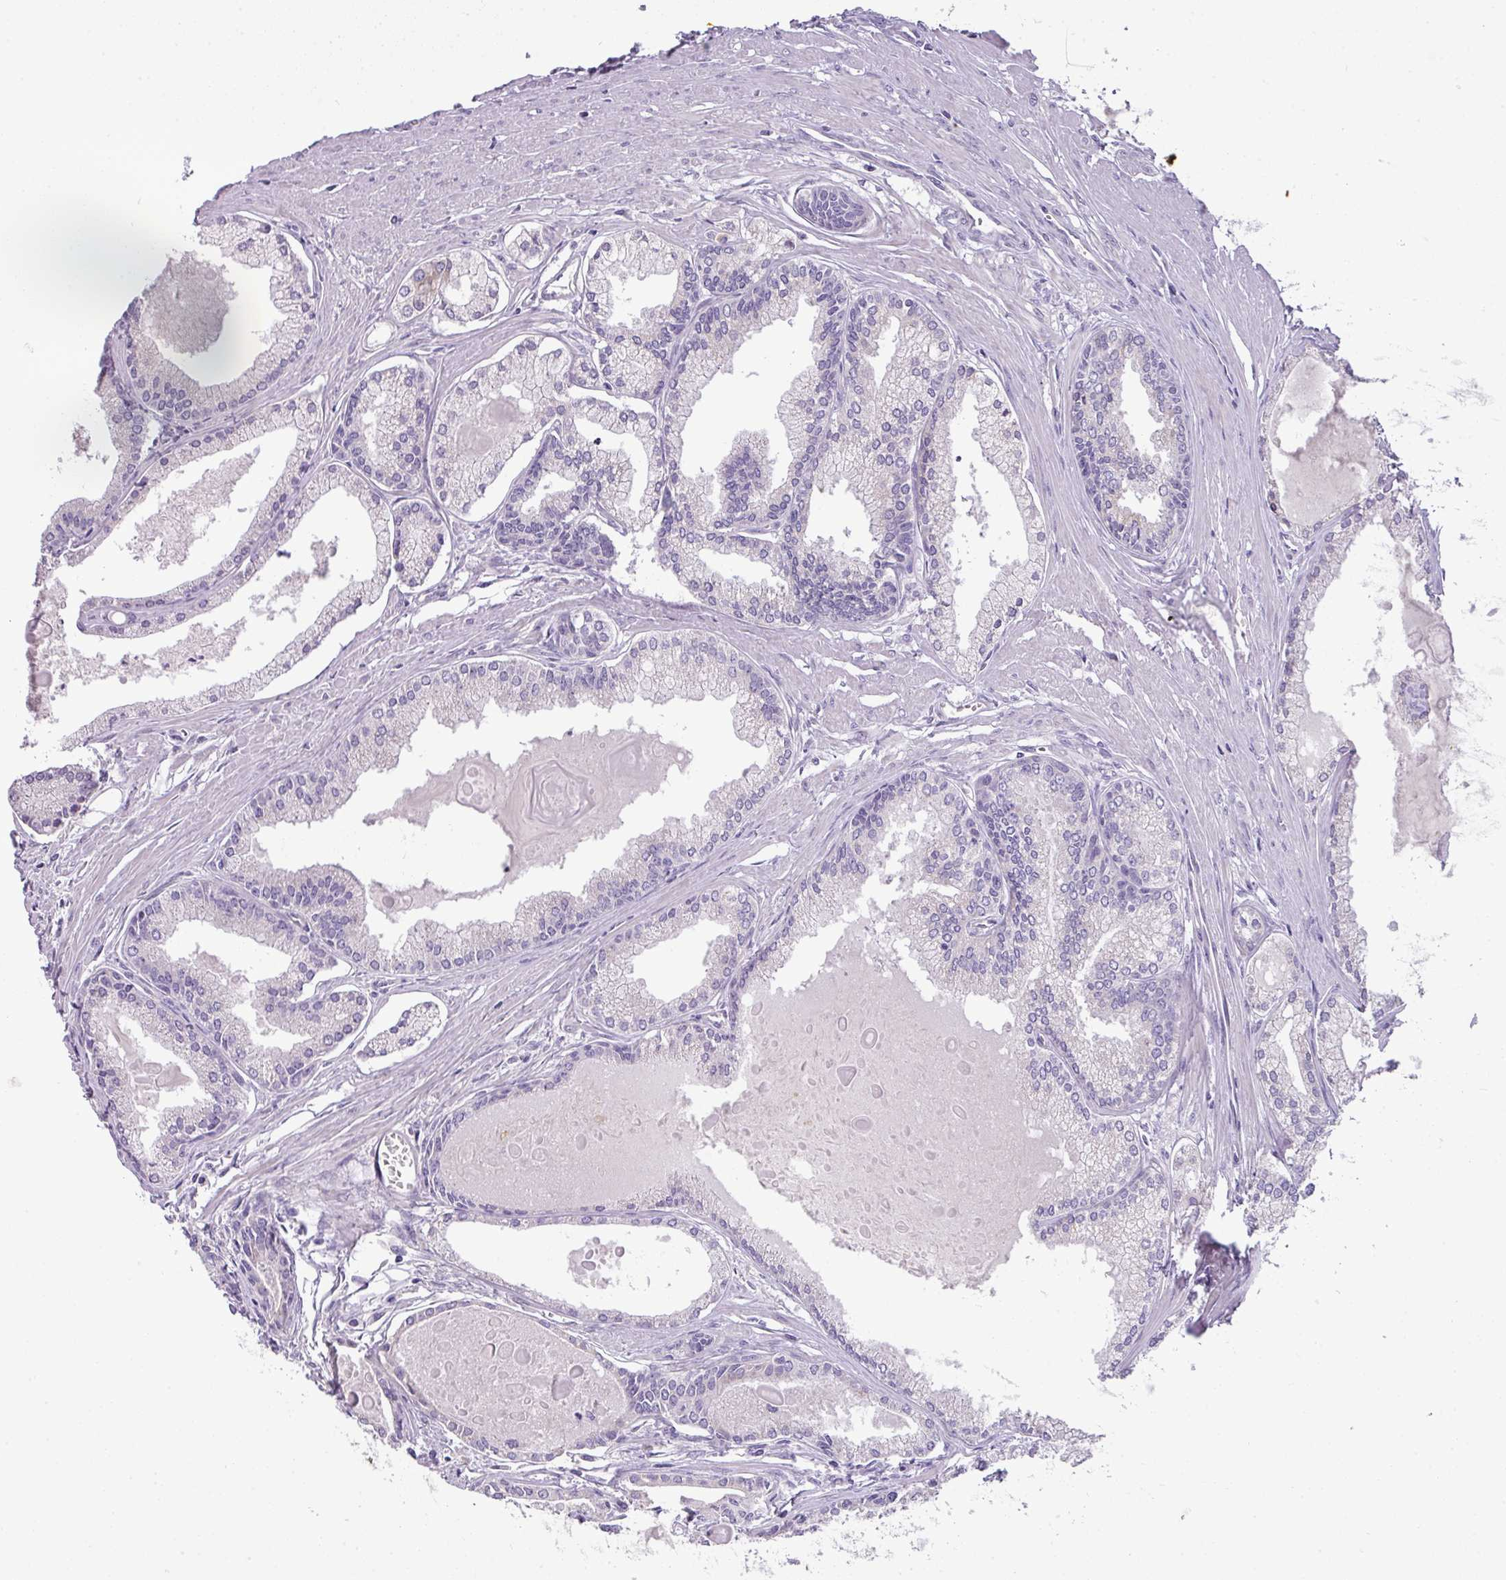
{"staining": {"intensity": "negative", "quantity": "none", "location": "none"}, "tissue": "prostate cancer", "cell_type": "Tumor cells", "image_type": "cancer", "snomed": [{"axis": "morphology", "description": "Adenocarcinoma, High grade"}, {"axis": "topography", "description": "Prostate"}], "caption": "The image displays no staining of tumor cells in adenocarcinoma (high-grade) (prostate).", "gene": "PIK3R5", "patient": {"sex": "male", "age": 68}}